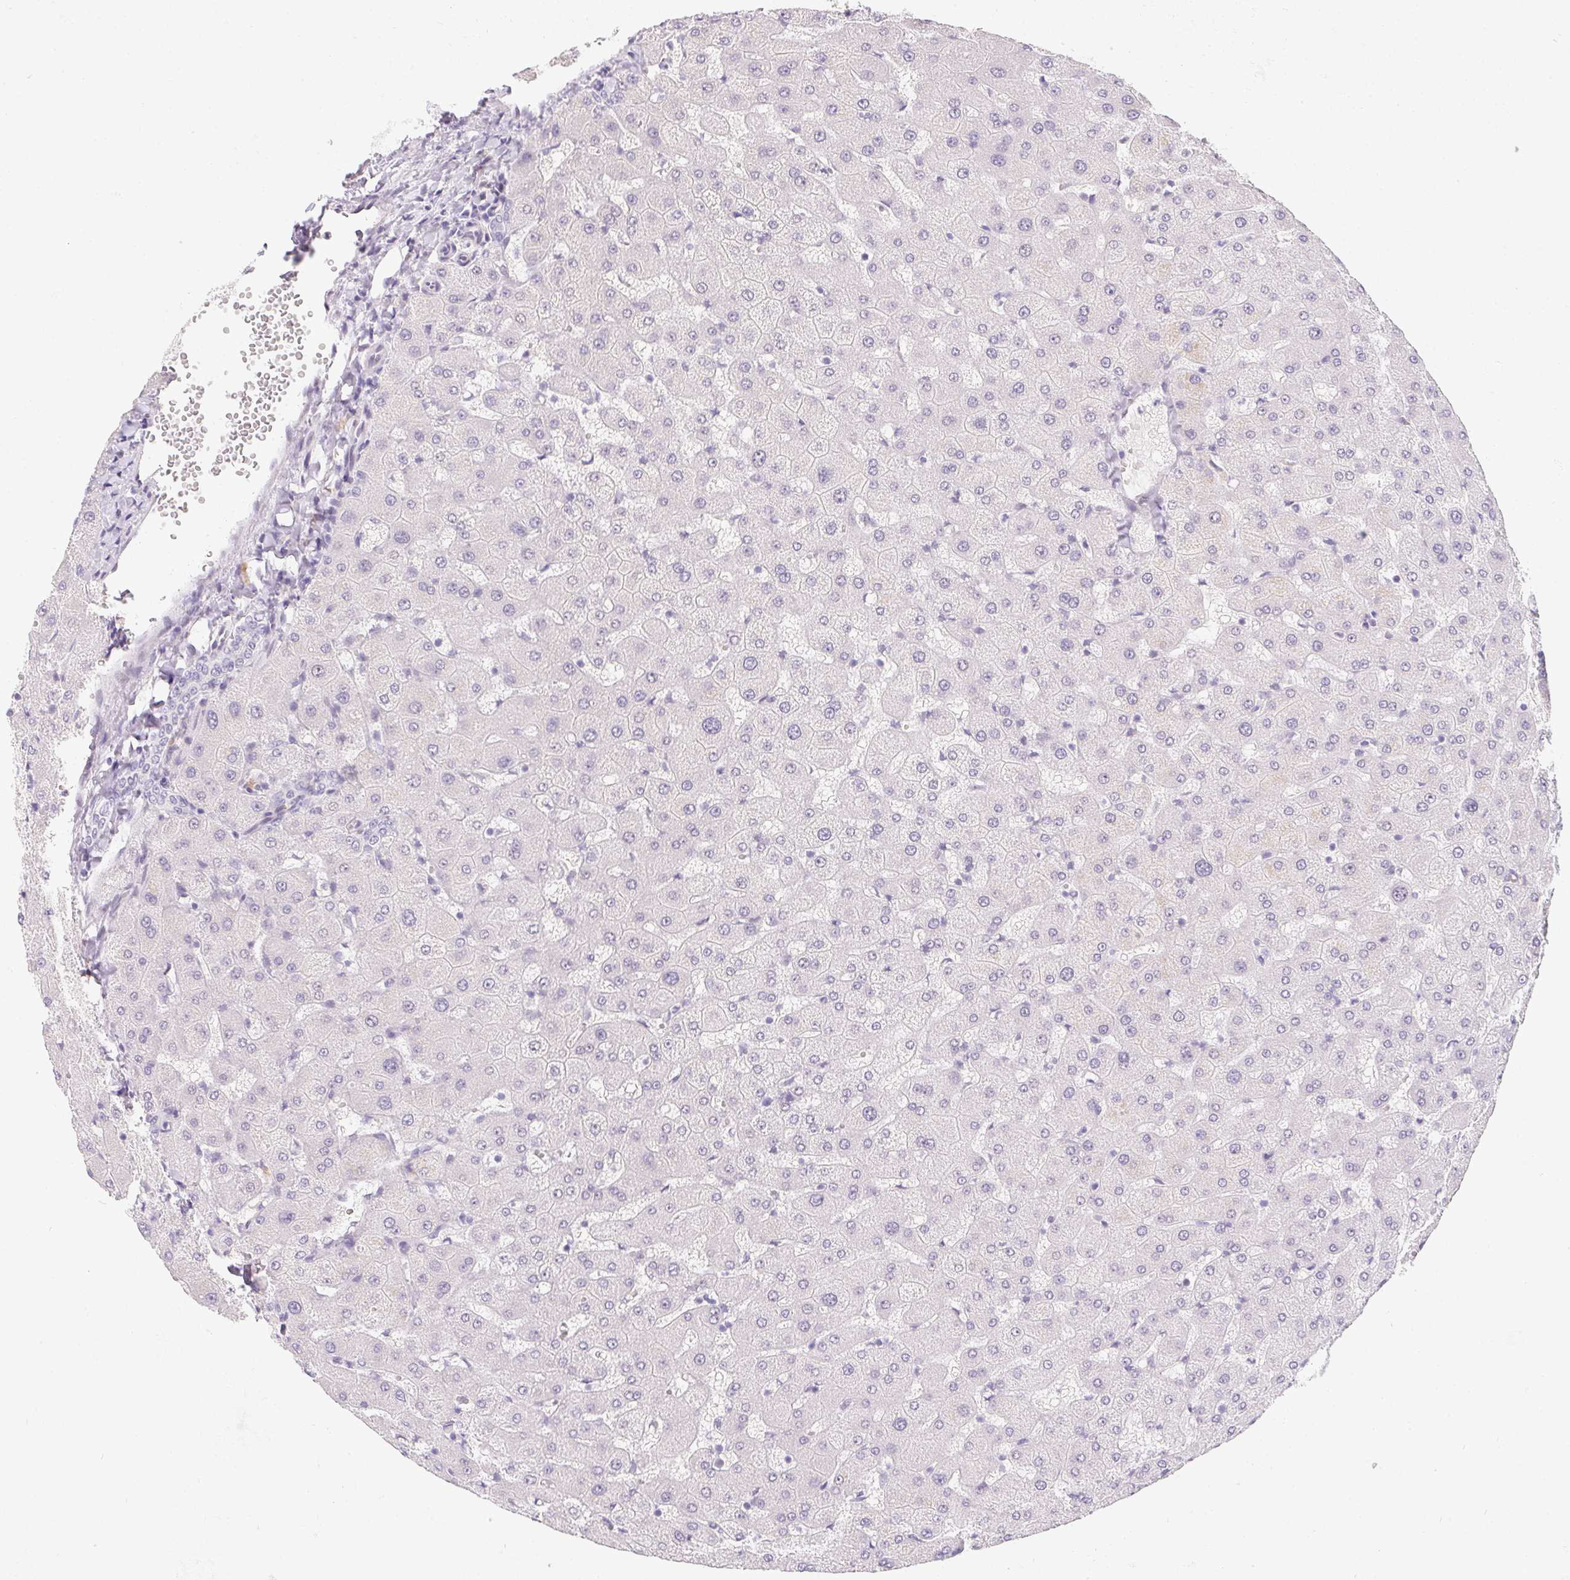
{"staining": {"intensity": "negative", "quantity": "none", "location": "none"}, "tissue": "liver", "cell_type": "Cholangiocytes", "image_type": "normal", "snomed": [{"axis": "morphology", "description": "Normal tissue, NOS"}, {"axis": "topography", "description": "Liver"}], "caption": "DAB immunohistochemical staining of unremarkable human liver shows no significant expression in cholangiocytes.", "gene": "MORC1", "patient": {"sex": "female", "age": 63}}